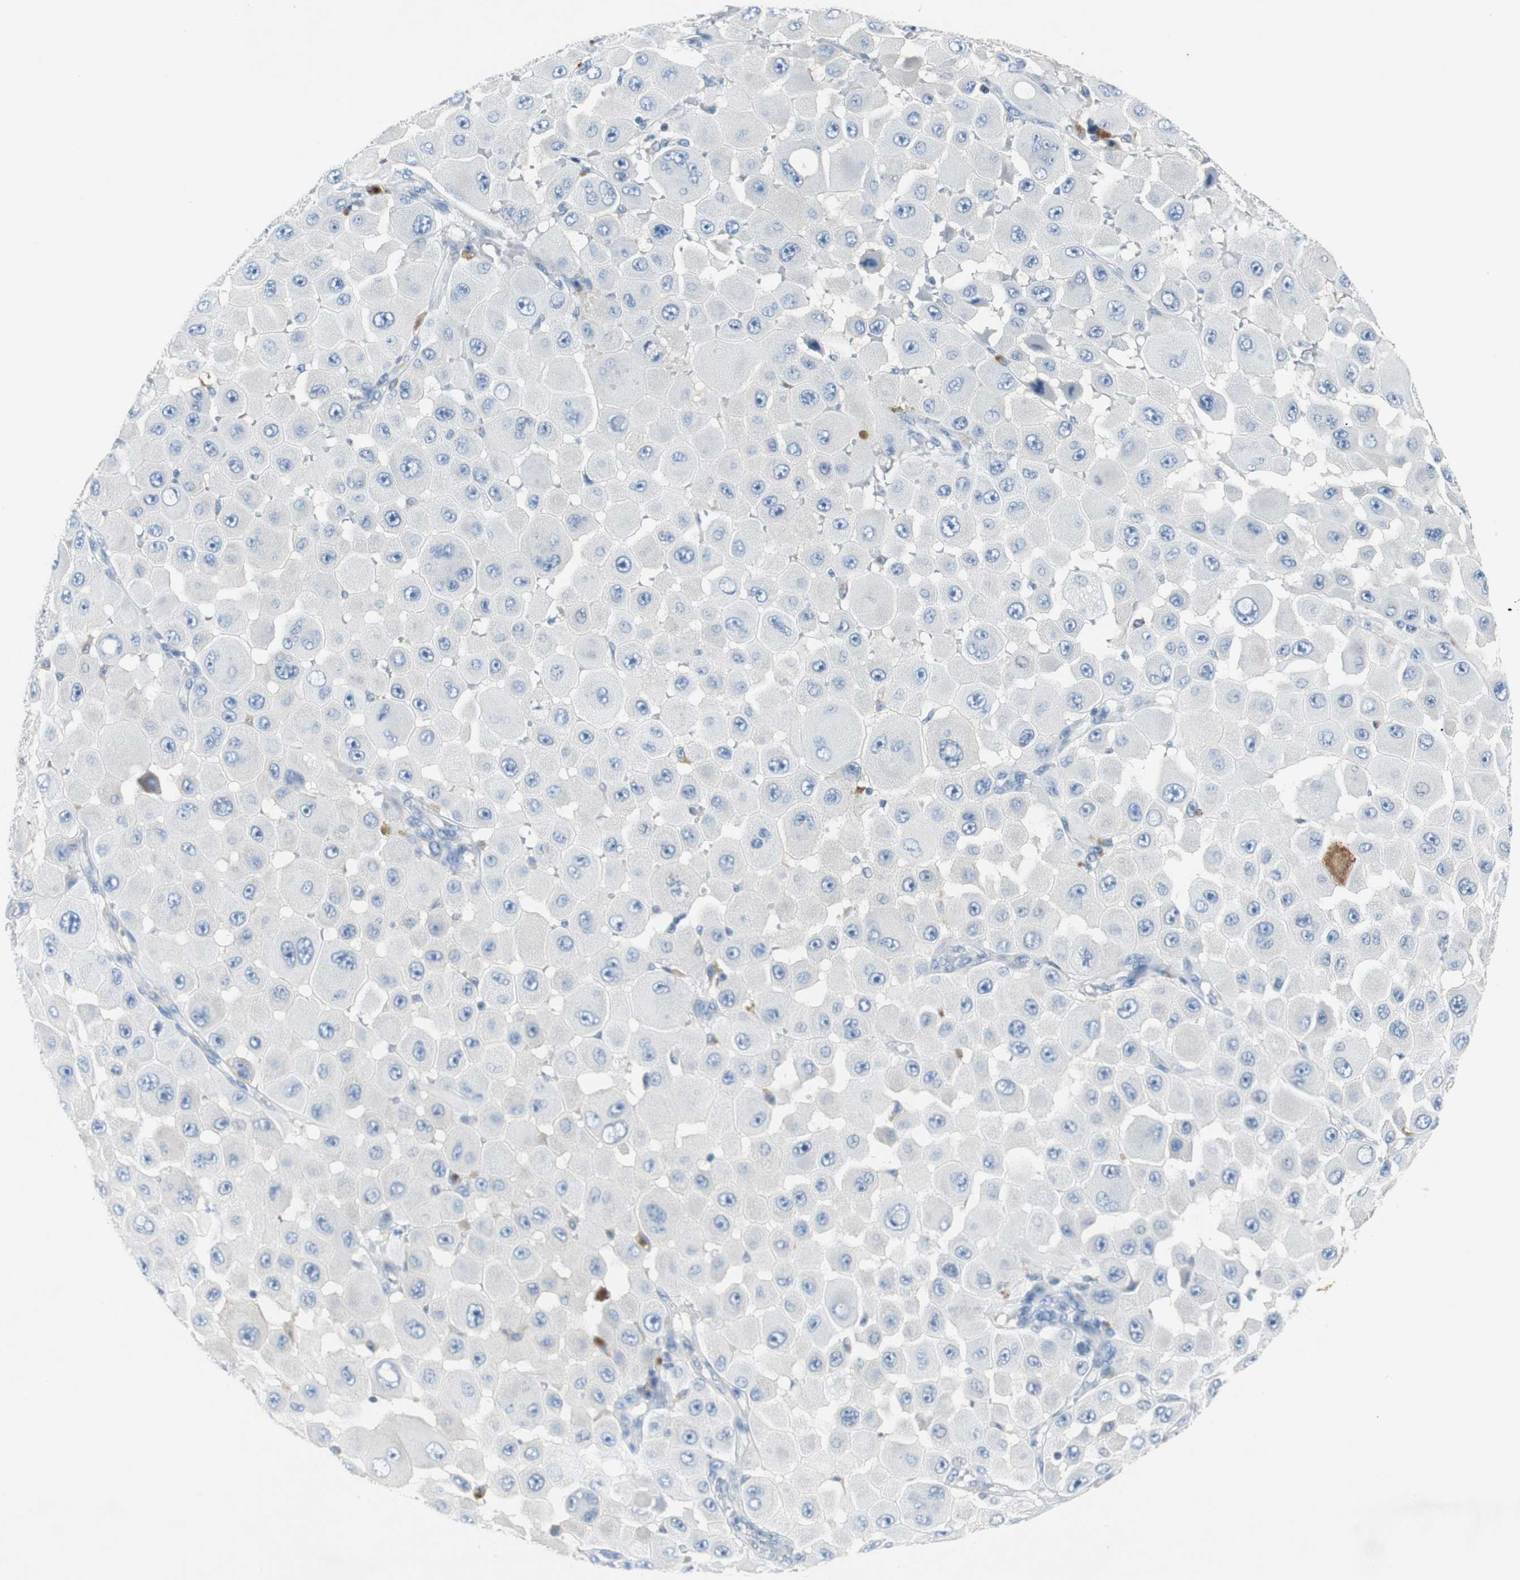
{"staining": {"intensity": "negative", "quantity": "none", "location": "none"}, "tissue": "melanoma", "cell_type": "Tumor cells", "image_type": "cancer", "snomed": [{"axis": "morphology", "description": "Malignant melanoma, NOS"}, {"axis": "topography", "description": "Skin"}], "caption": "High magnification brightfield microscopy of malignant melanoma stained with DAB (3,3'-diaminobenzidine) (brown) and counterstained with hematoxylin (blue): tumor cells show no significant expression.", "gene": "EEF2K", "patient": {"sex": "female", "age": 81}}